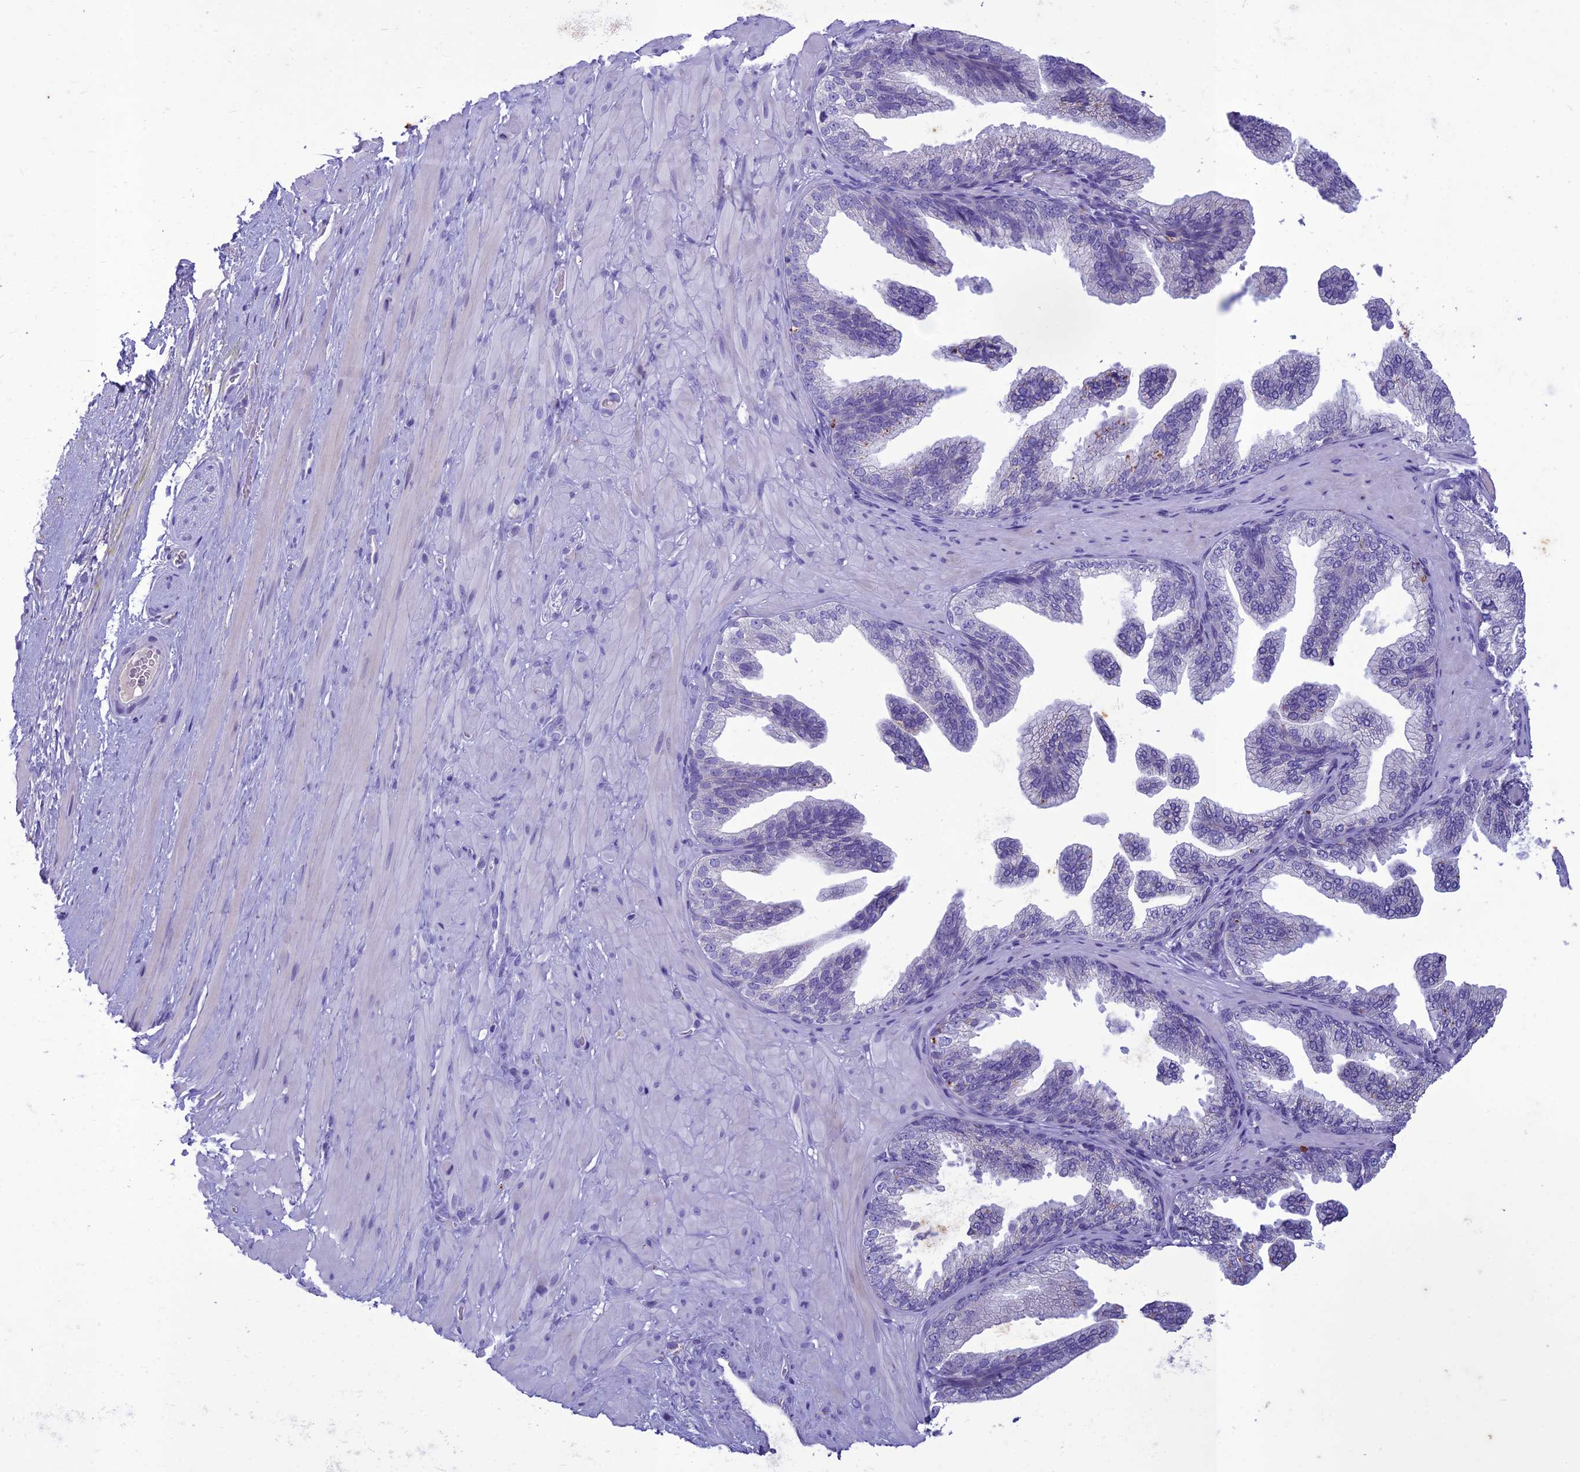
{"staining": {"intensity": "moderate", "quantity": "25%-75%", "location": "cytoplasmic/membranous"}, "tissue": "adipose tissue", "cell_type": "Adipocytes", "image_type": "normal", "snomed": [{"axis": "morphology", "description": "Normal tissue, NOS"}, {"axis": "morphology", "description": "Adenocarcinoma, Low grade"}, {"axis": "topography", "description": "Prostate"}, {"axis": "topography", "description": "Peripheral nerve tissue"}], "caption": "Benign adipose tissue shows moderate cytoplasmic/membranous positivity in approximately 25%-75% of adipocytes, visualized by immunohistochemistry.", "gene": "IFT172", "patient": {"sex": "male", "age": 63}}